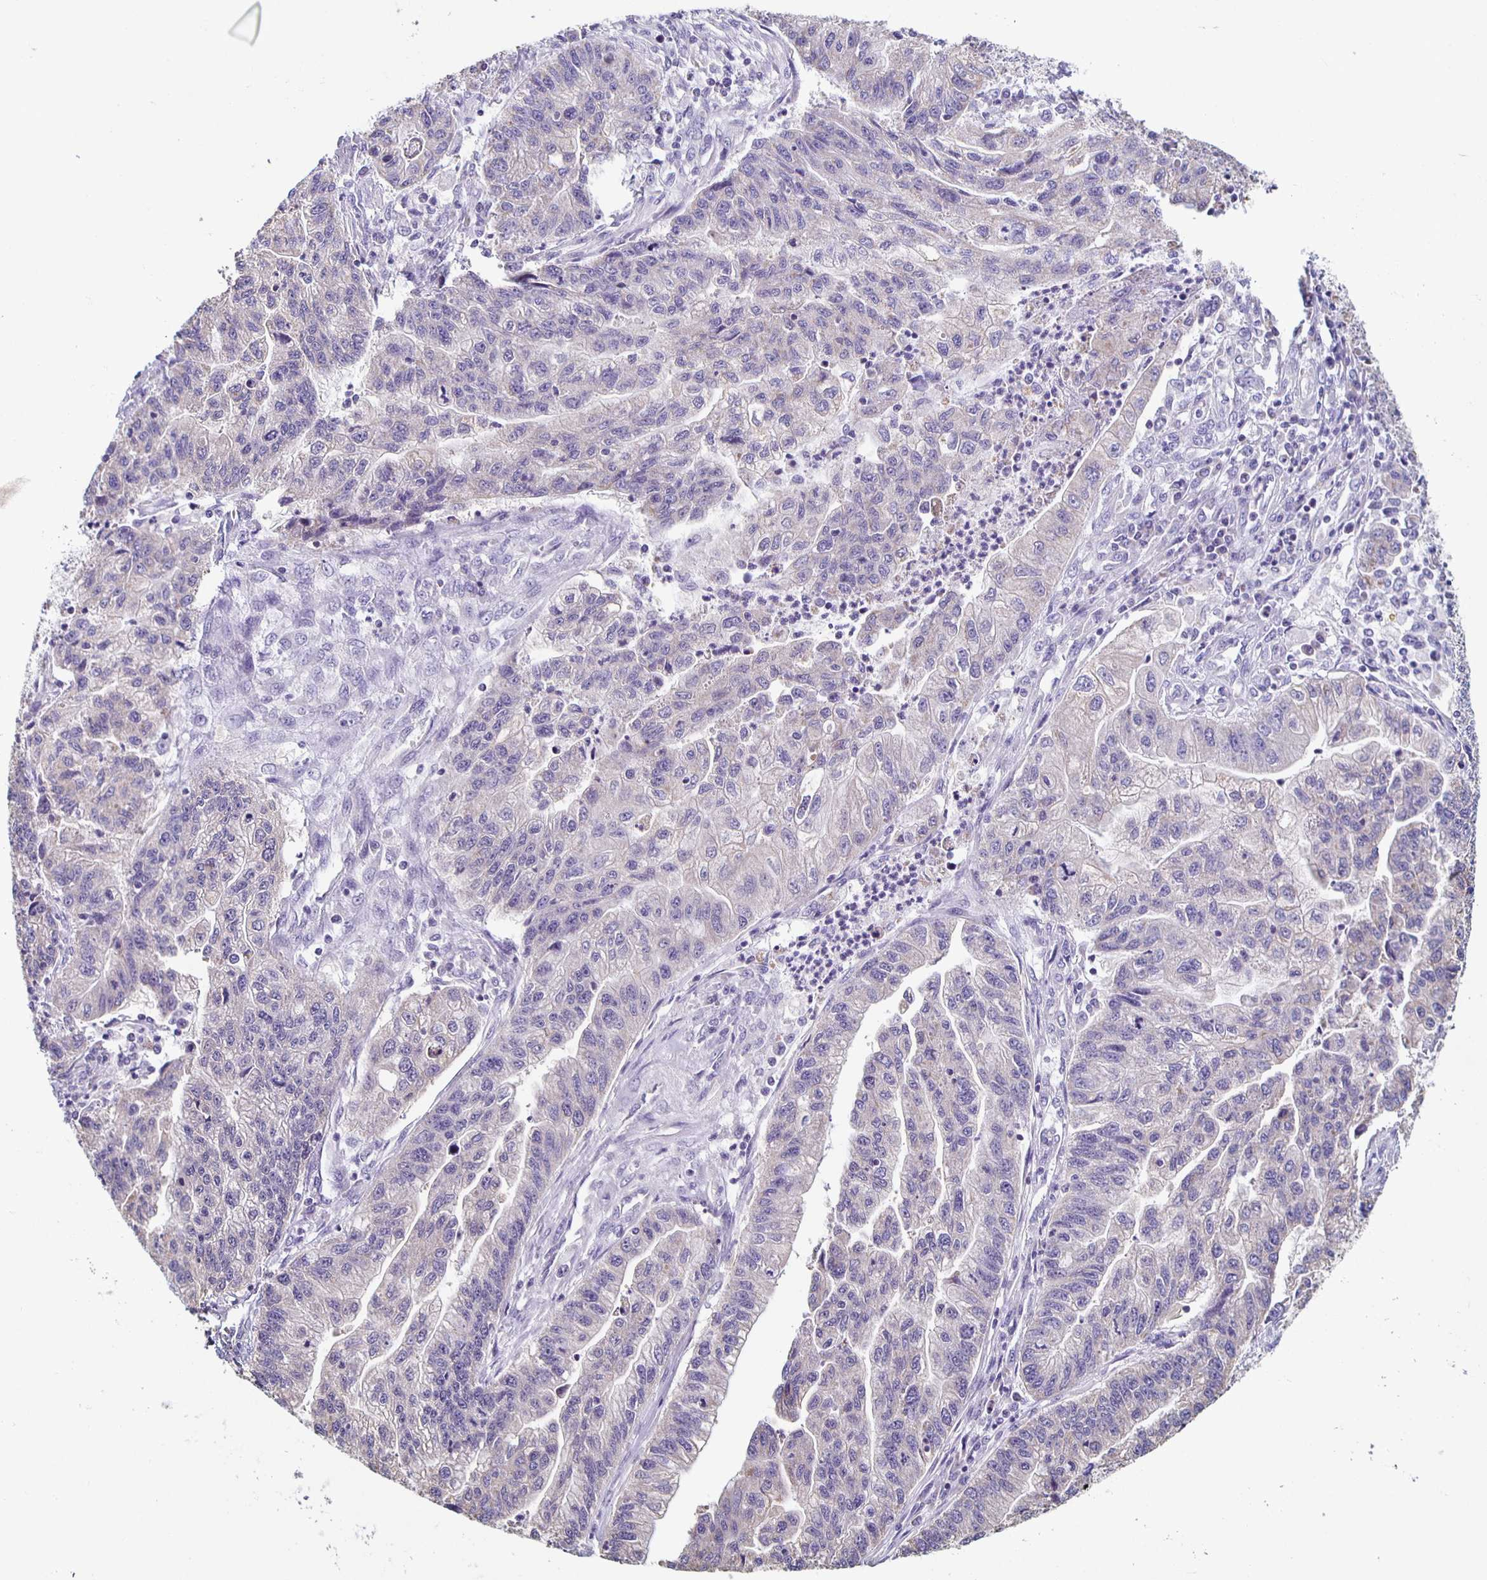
{"staining": {"intensity": "negative", "quantity": "none", "location": "none"}, "tissue": "stomach cancer", "cell_type": "Tumor cells", "image_type": "cancer", "snomed": [{"axis": "morphology", "description": "Adenocarcinoma, NOS"}, {"axis": "topography", "description": "Stomach"}], "caption": "A micrograph of human stomach cancer (adenocarcinoma) is negative for staining in tumor cells.", "gene": "TPPP", "patient": {"sex": "male", "age": 83}}